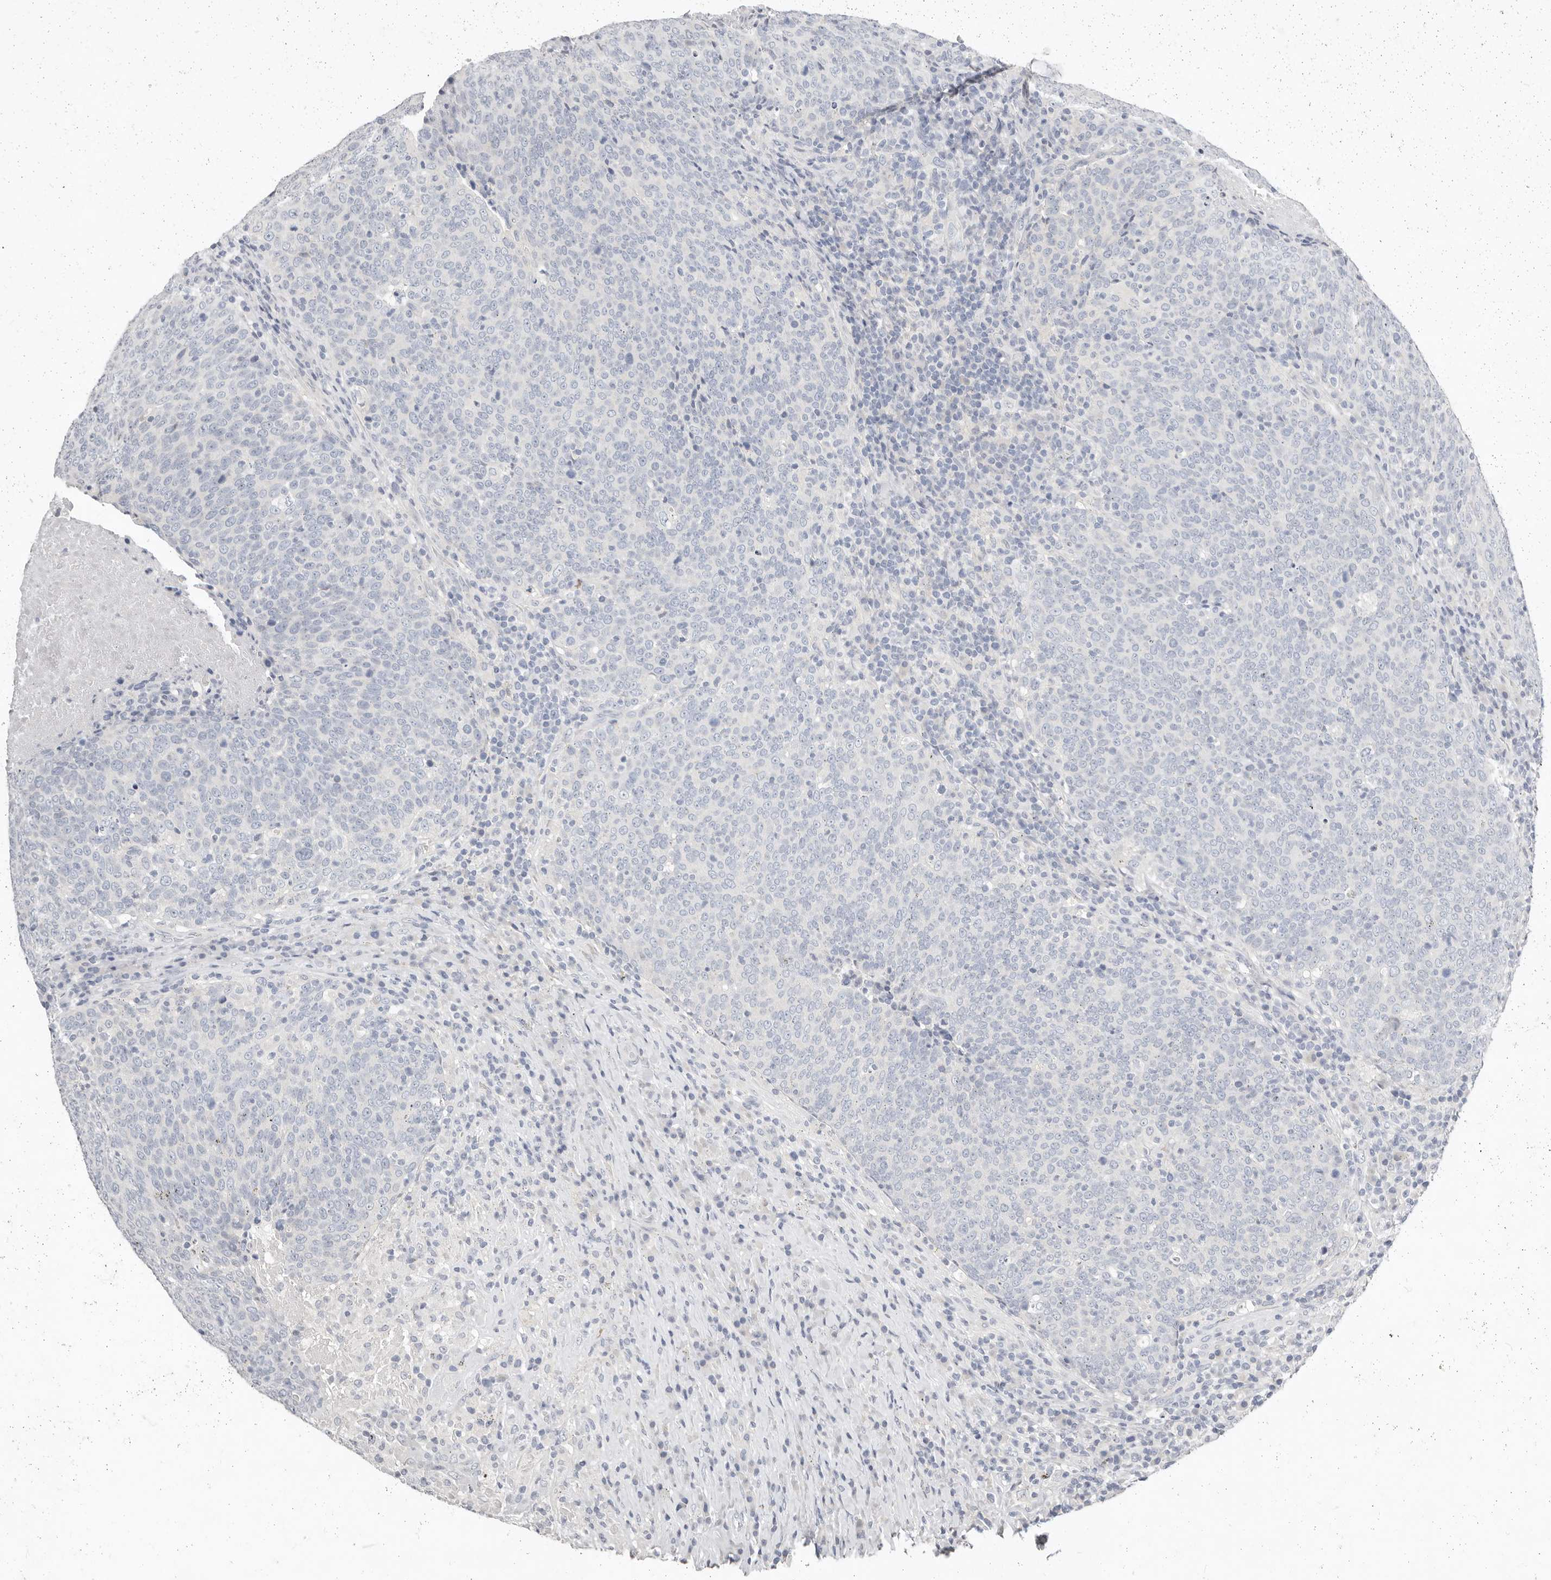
{"staining": {"intensity": "negative", "quantity": "none", "location": "none"}, "tissue": "head and neck cancer", "cell_type": "Tumor cells", "image_type": "cancer", "snomed": [{"axis": "morphology", "description": "Squamous cell carcinoma, NOS"}, {"axis": "morphology", "description": "Squamous cell carcinoma, metastatic, NOS"}, {"axis": "topography", "description": "Lymph node"}, {"axis": "topography", "description": "Head-Neck"}], "caption": "This histopathology image is of head and neck cancer (squamous cell carcinoma) stained with immunohistochemistry to label a protein in brown with the nuclei are counter-stained blue. There is no expression in tumor cells. (Immunohistochemistry (ihc), brightfield microscopy, high magnification).", "gene": "TMEM63B", "patient": {"sex": "male", "age": 62}}